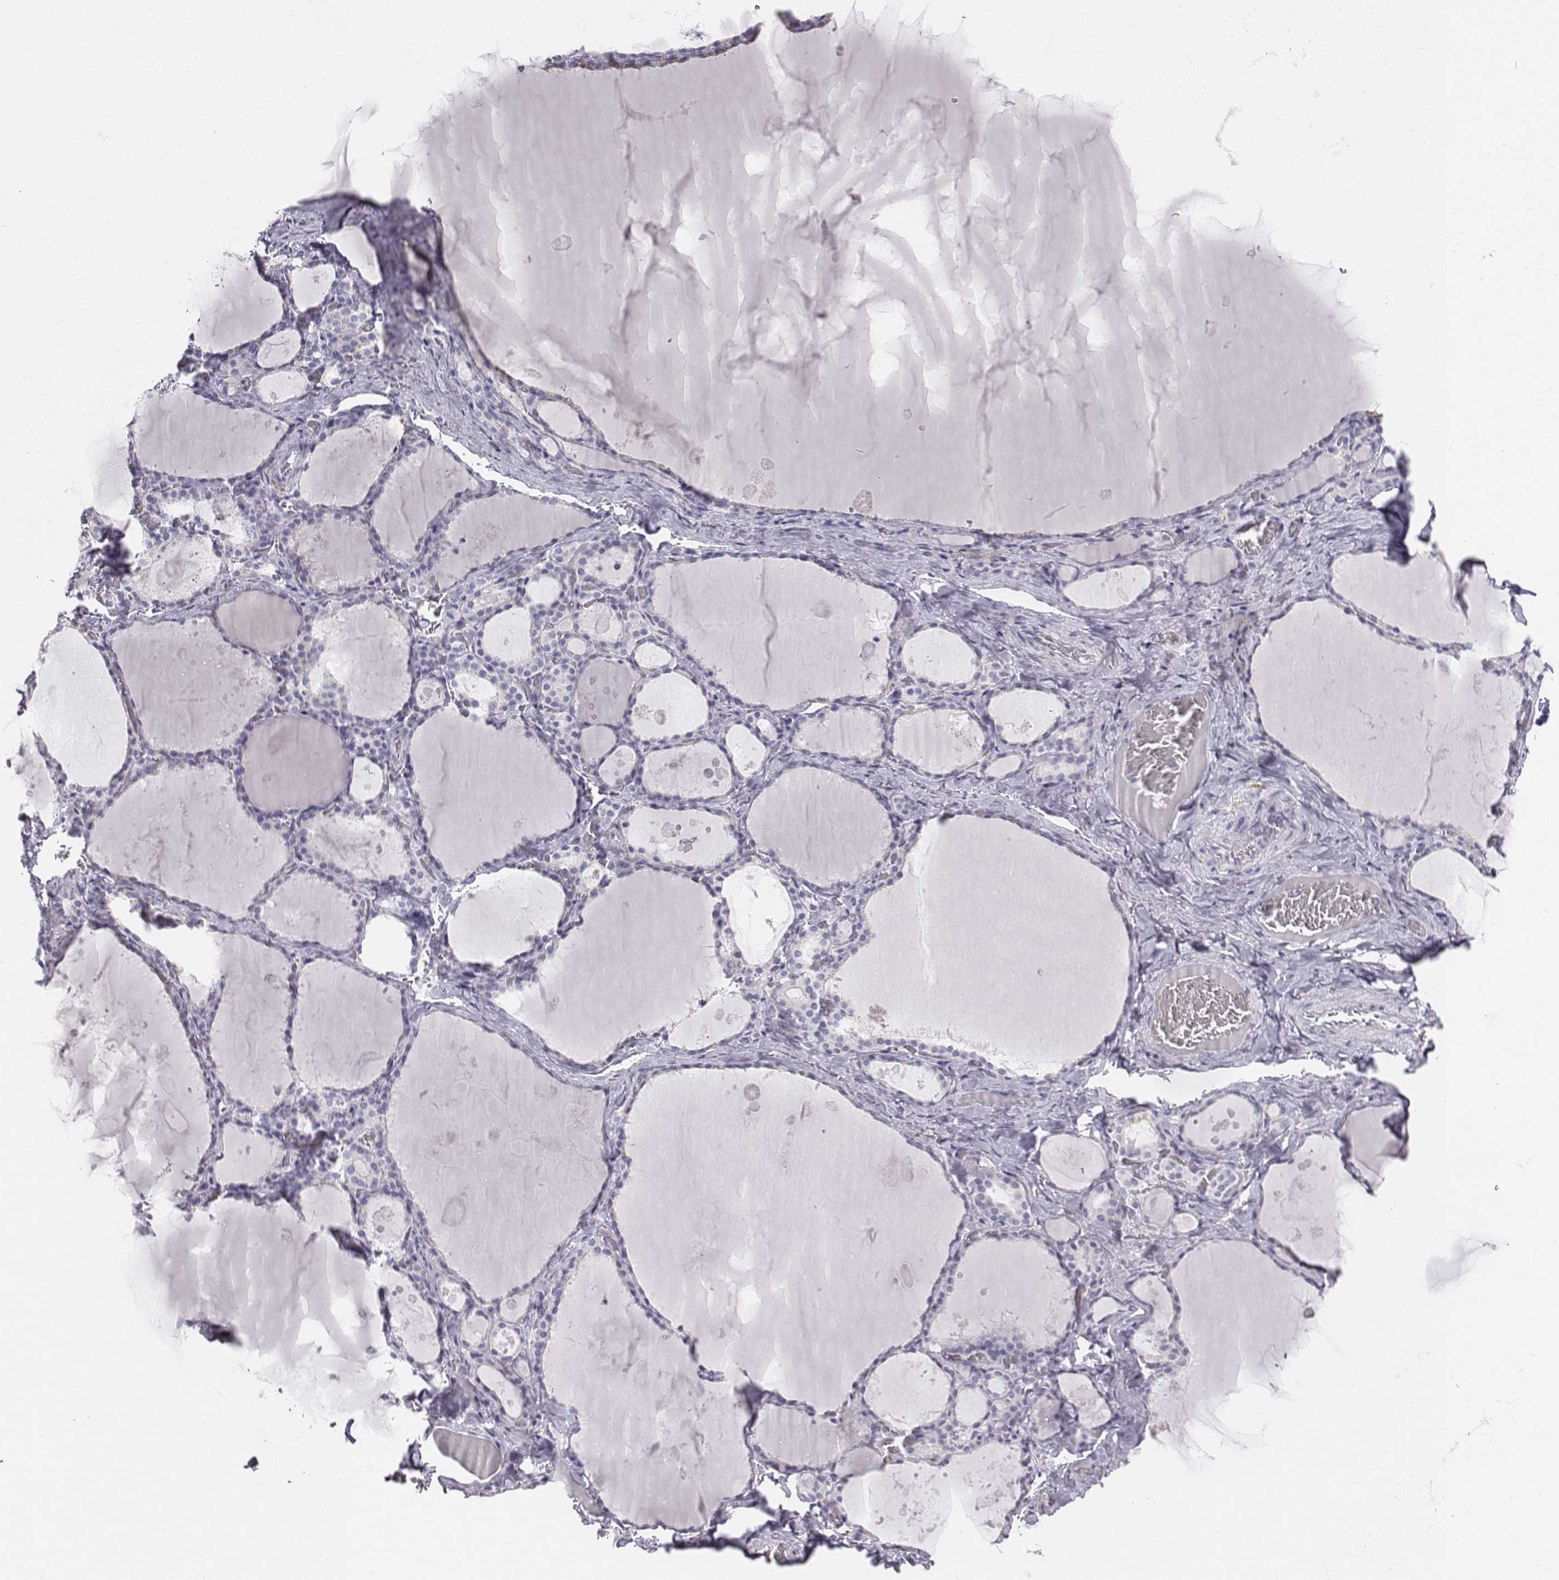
{"staining": {"intensity": "negative", "quantity": "none", "location": "none"}, "tissue": "thyroid gland", "cell_type": "Glandular cells", "image_type": "normal", "snomed": [{"axis": "morphology", "description": "Normal tissue, NOS"}, {"axis": "topography", "description": "Thyroid gland"}], "caption": "This is an immunohistochemistry photomicrograph of normal thyroid gland. There is no expression in glandular cells.", "gene": "TH", "patient": {"sex": "male", "age": 56}}